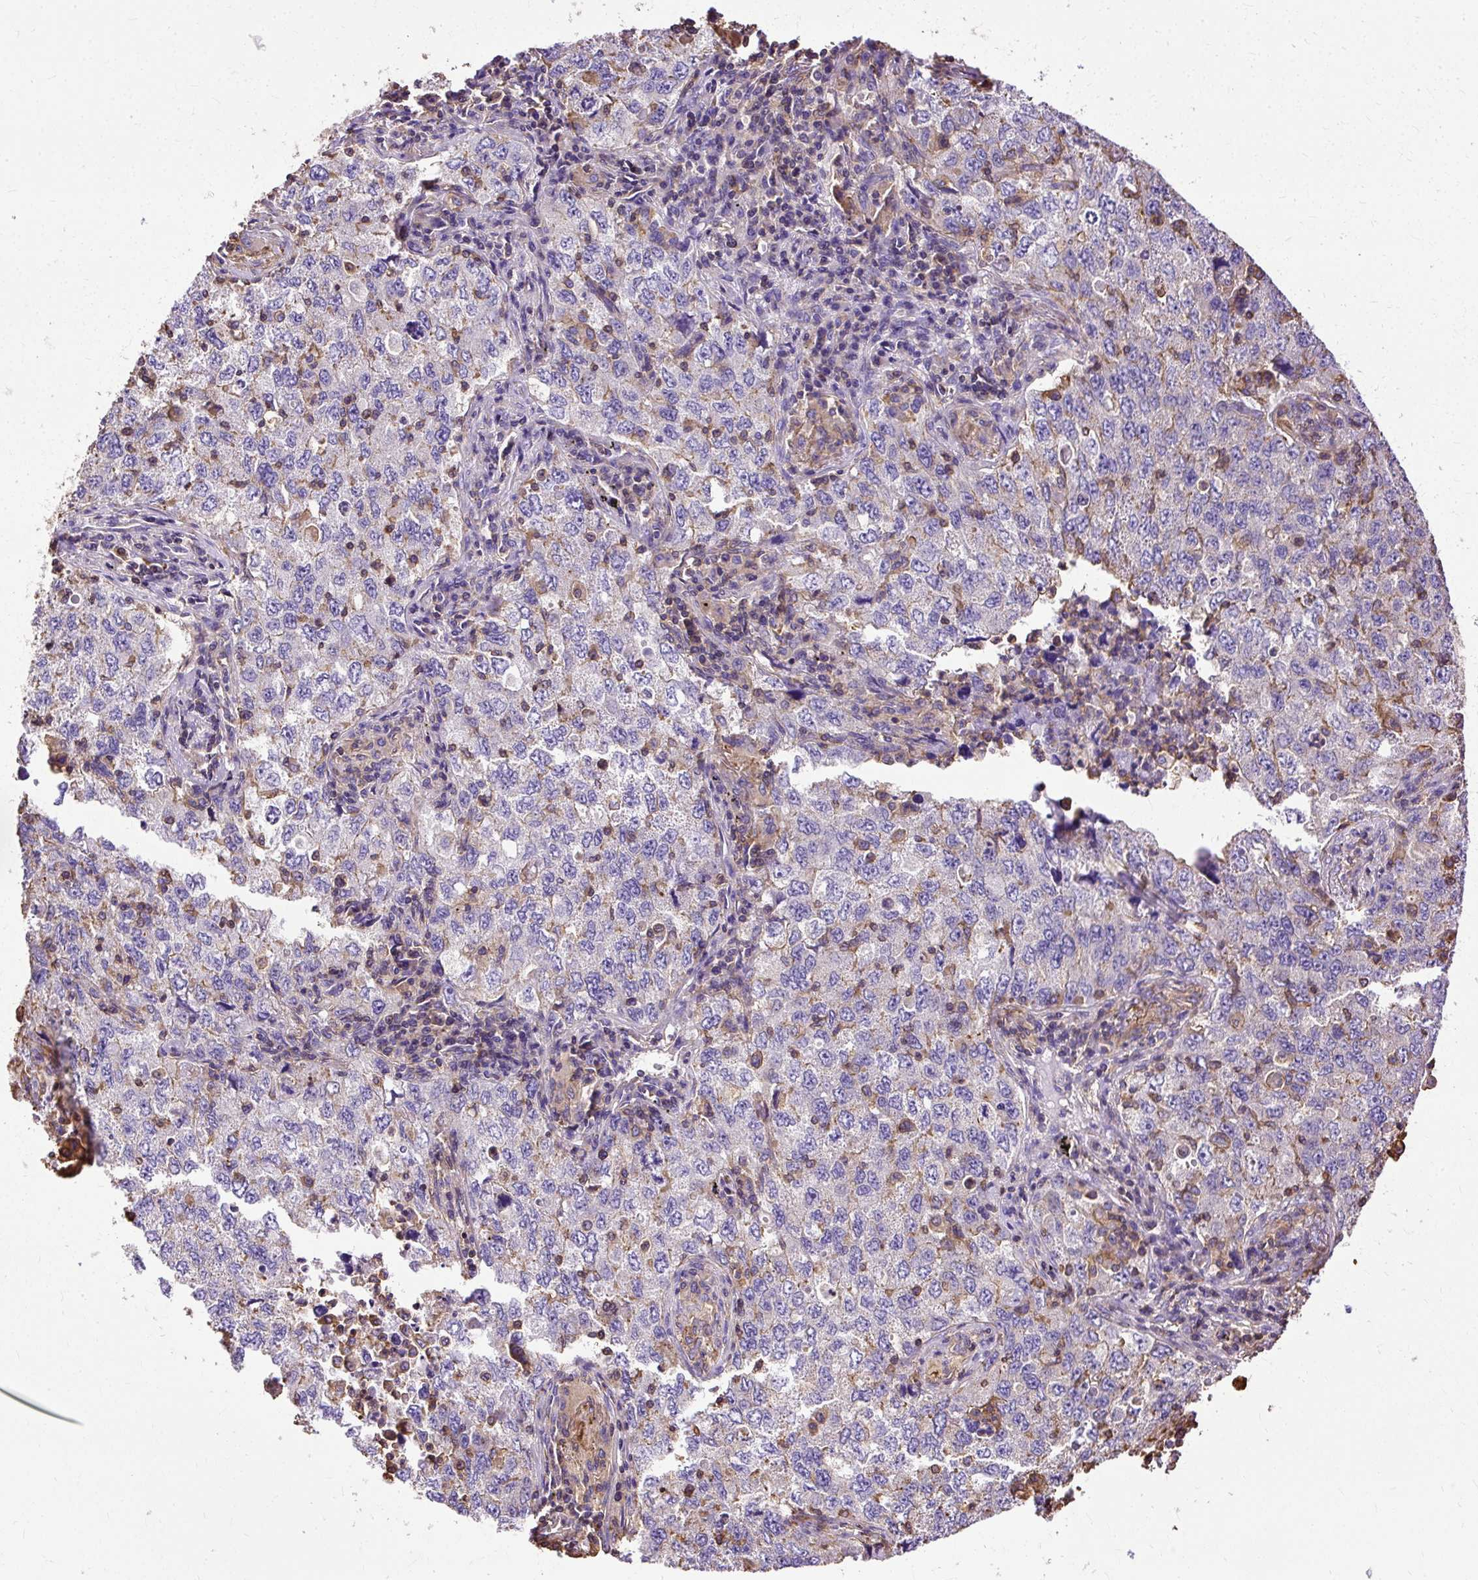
{"staining": {"intensity": "negative", "quantity": "none", "location": "none"}, "tissue": "lung cancer", "cell_type": "Tumor cells", "image_type": "cancer", "snomed": [{"axis": "morphology", "description": "Adenocarcinoma, NOS"}, {"axis": "topography", "description": "Lung"}], "caption": "This is an IHC micrograph of lung cancer (adenocarcinoma). There is no staining in tumor cells.", "gene": "KLHL11", "patient": {"sex": "female", "age": 57}}